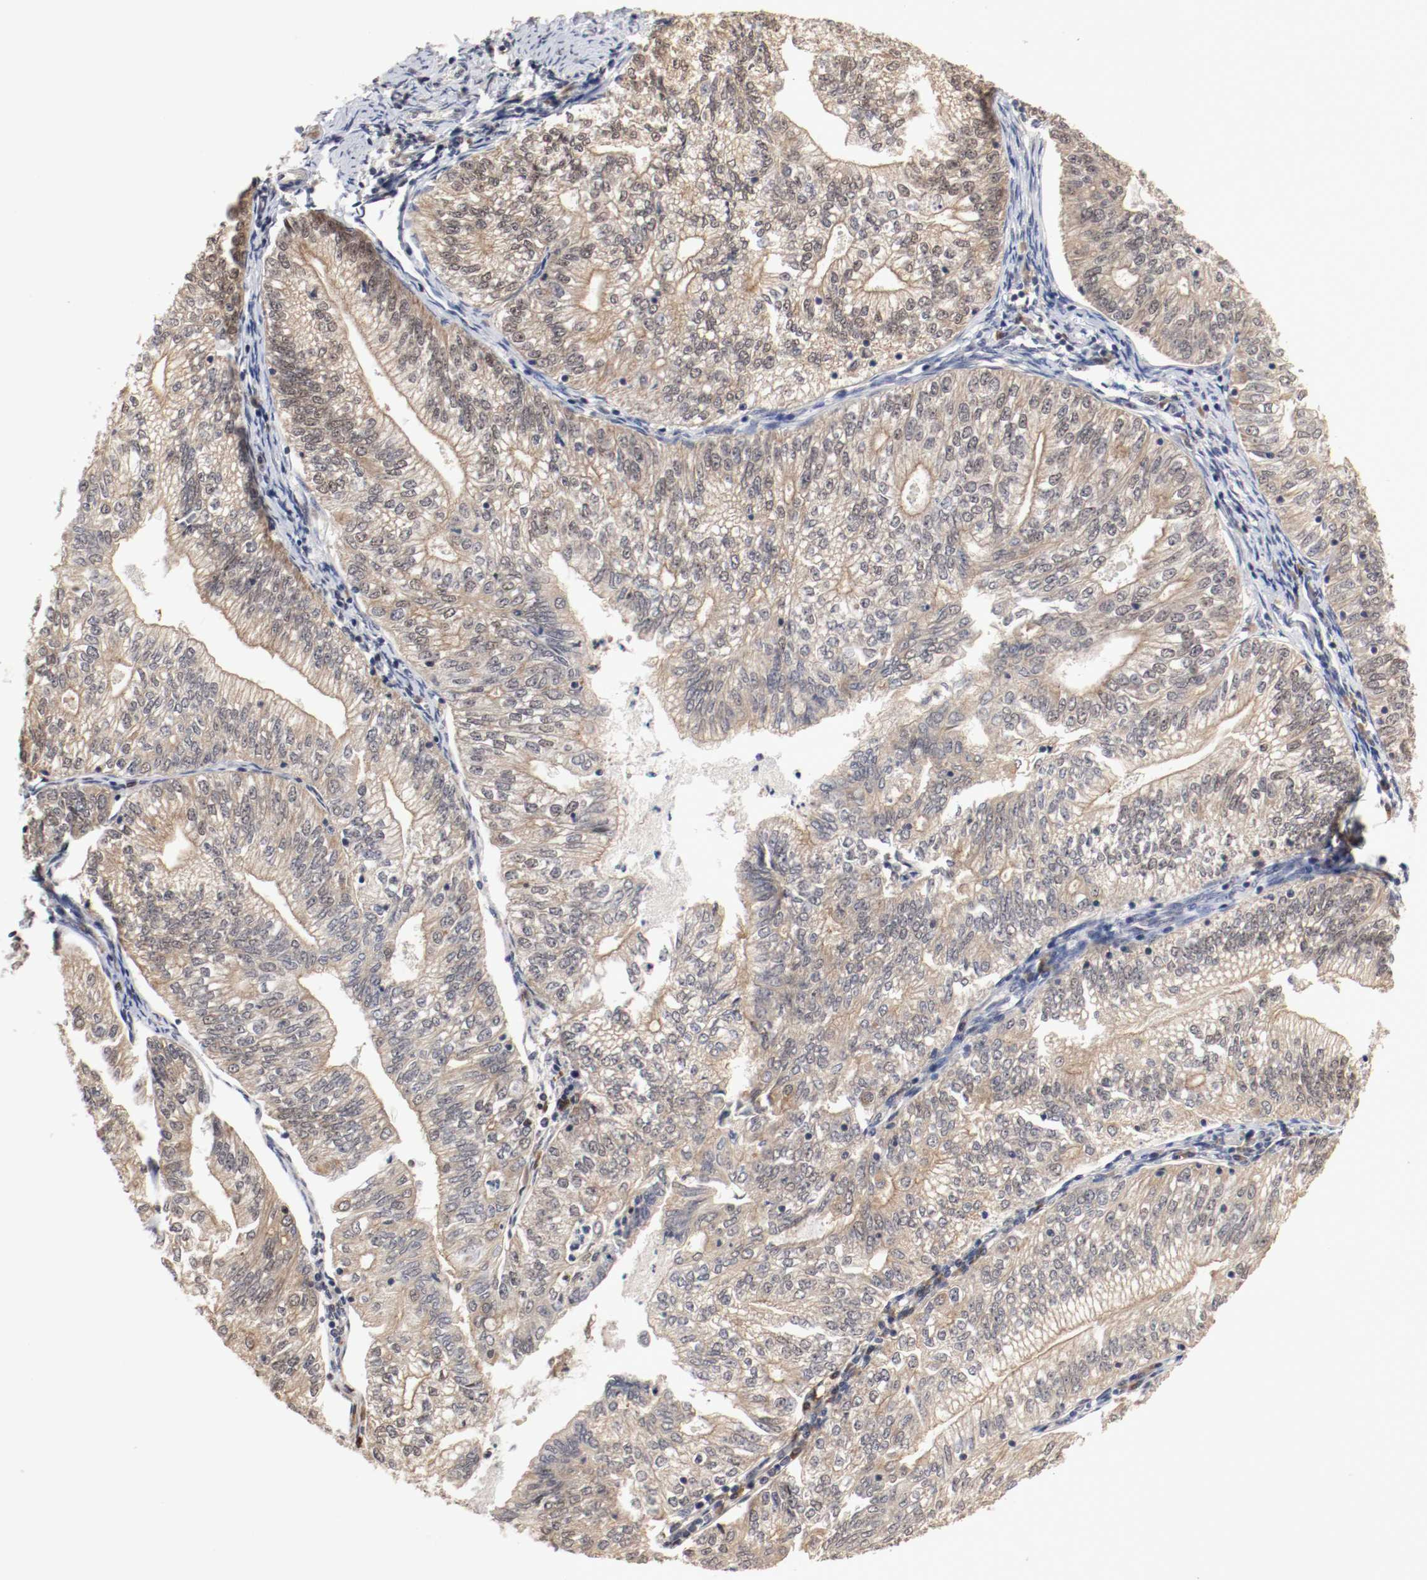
{"staining": {"intensity": "weak", "quantity": ">75%", "location": "cytoplasmic/membranous,nuclear"}, "tissue": "endometrial cancer", "cell_type": "Tumor cells", "image_type": "cancer", "snomed": [{"axis": "morphology", "description": "Adenocarcinoma, NOS"}, {"axis": "topography", "description": "Endometrium"}], "caption": "Adenocarcinoma (endometrial) stained for a protein shows weak cytoplasmic/membranous and nuclear positivity in tumor cells.", "gene": "AFG3L2", "patient": {"sex": "female", "age": 69}}